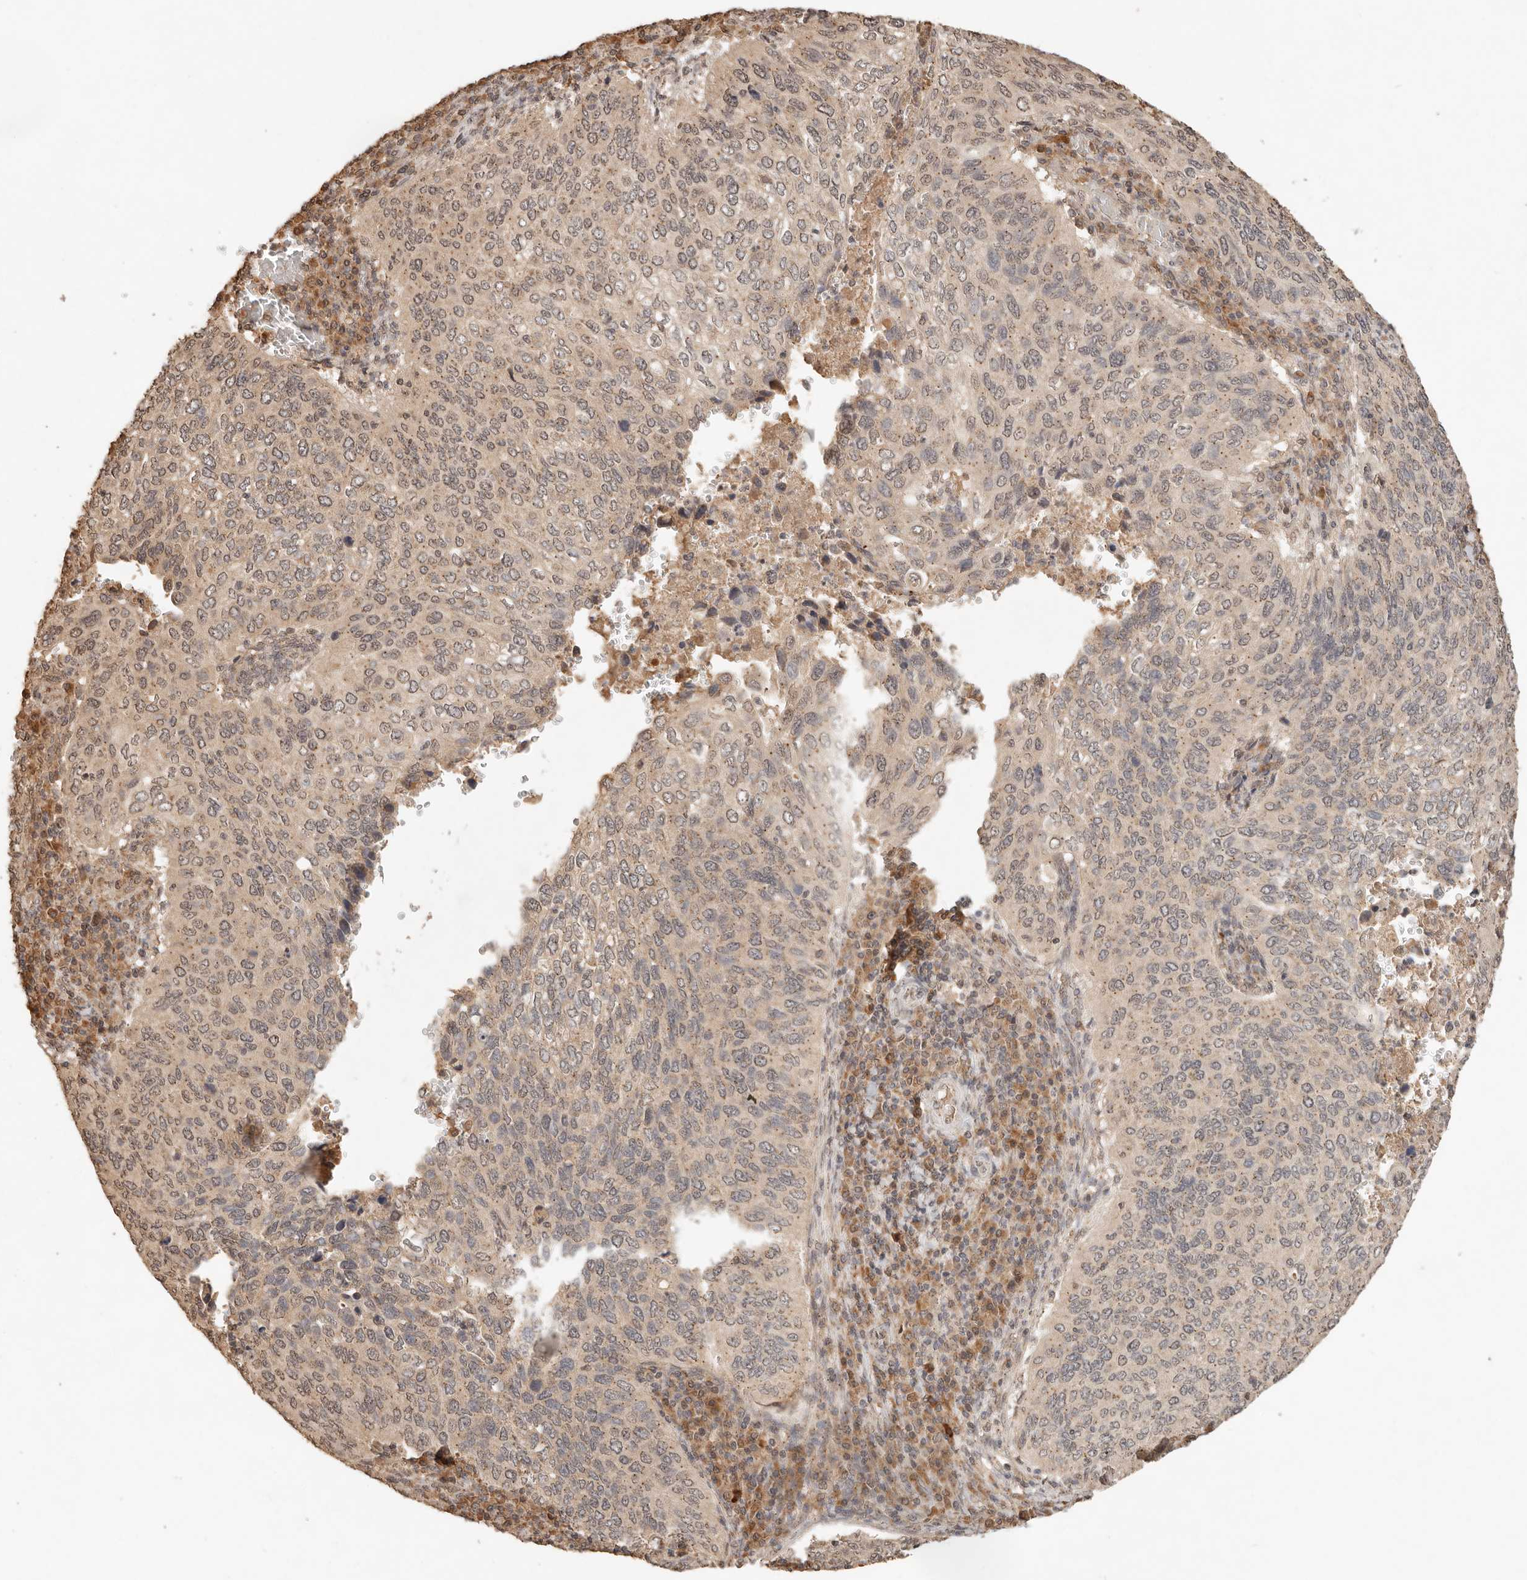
{"staining": {"intensity": "weak", "quantity": "25%-75%", "location": "cytoplasmic/membranous,nuclear"}, "tissue": "cervical cancer", "cell_type": "Tumor cells", "image_type": "cancer", "snomed": [{"axis": "morphology", "description": "Squamous cell carcinoma, NOS"}, {"axis": "topography", "description": "Cervix"}], "caption": "Tumor cells reveal low levels of weak cytoplasmic/membranous and nuclear expression in approximately 25%-75% of cells in human cervical cancer (squamous cell carcinoma).", "gene": "LMO4", "patient": {"sex": "female", "age": 38}}